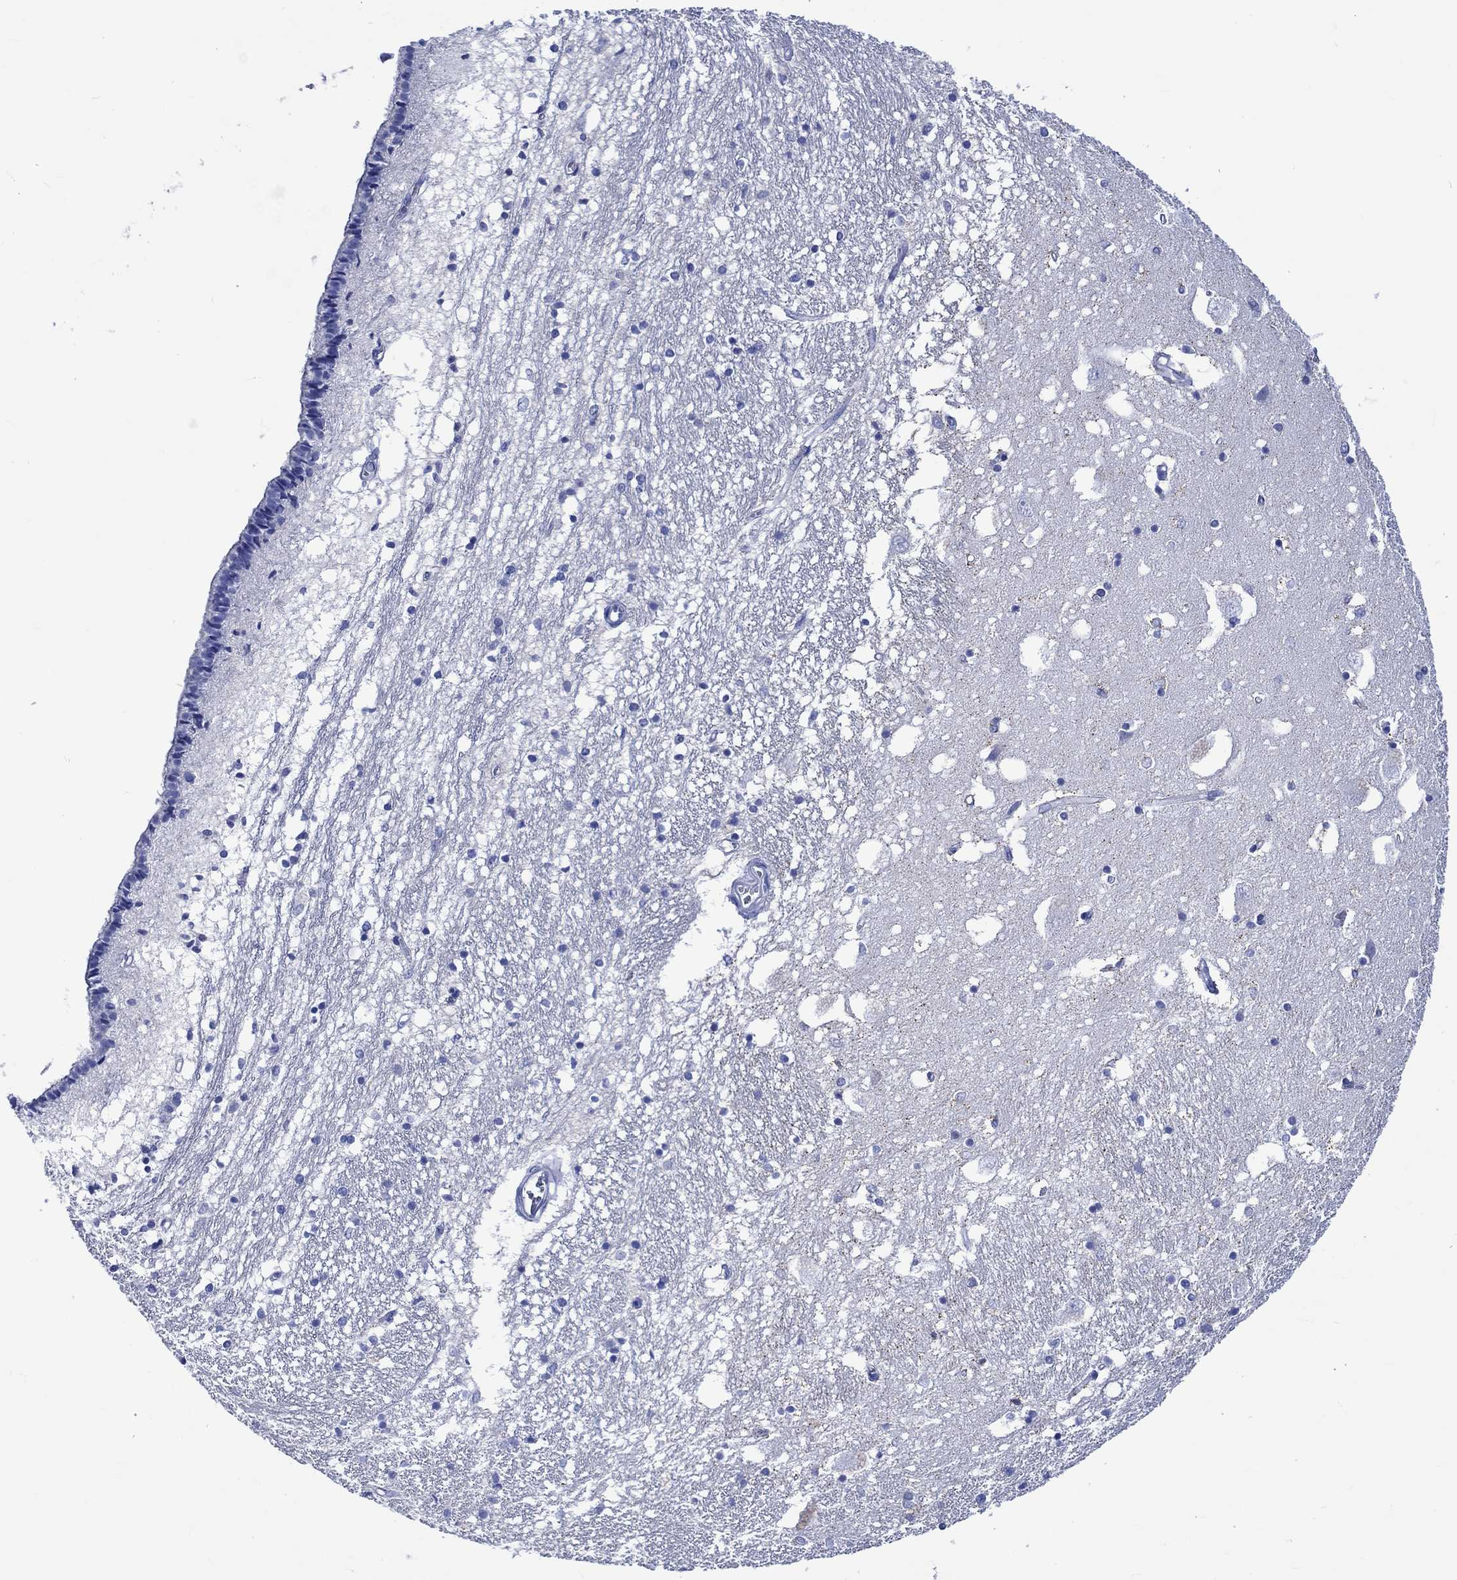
{"staining": {"intensity": "moderate", "quantity": "<25%", "location": "cytoplasmic/membranous"}, "tissue": "caudate", "cell_type": "Glial cells", "image_type": "normal", "snomed": [{"axis": "morphology", "description": "Normal tissue, NOS"}, {"axis": "topography", "description": "Lateral ventricle wall"}], "caption": "A photomicrograph showing moderate cytoplasmic/membranous positivity in approximately <25% of glial cells in unremarkable caudate, as visualized by brown immunohistochemical staining.", "gene": "KLHL33", "patient": {"sex": "female", "age": 71}}